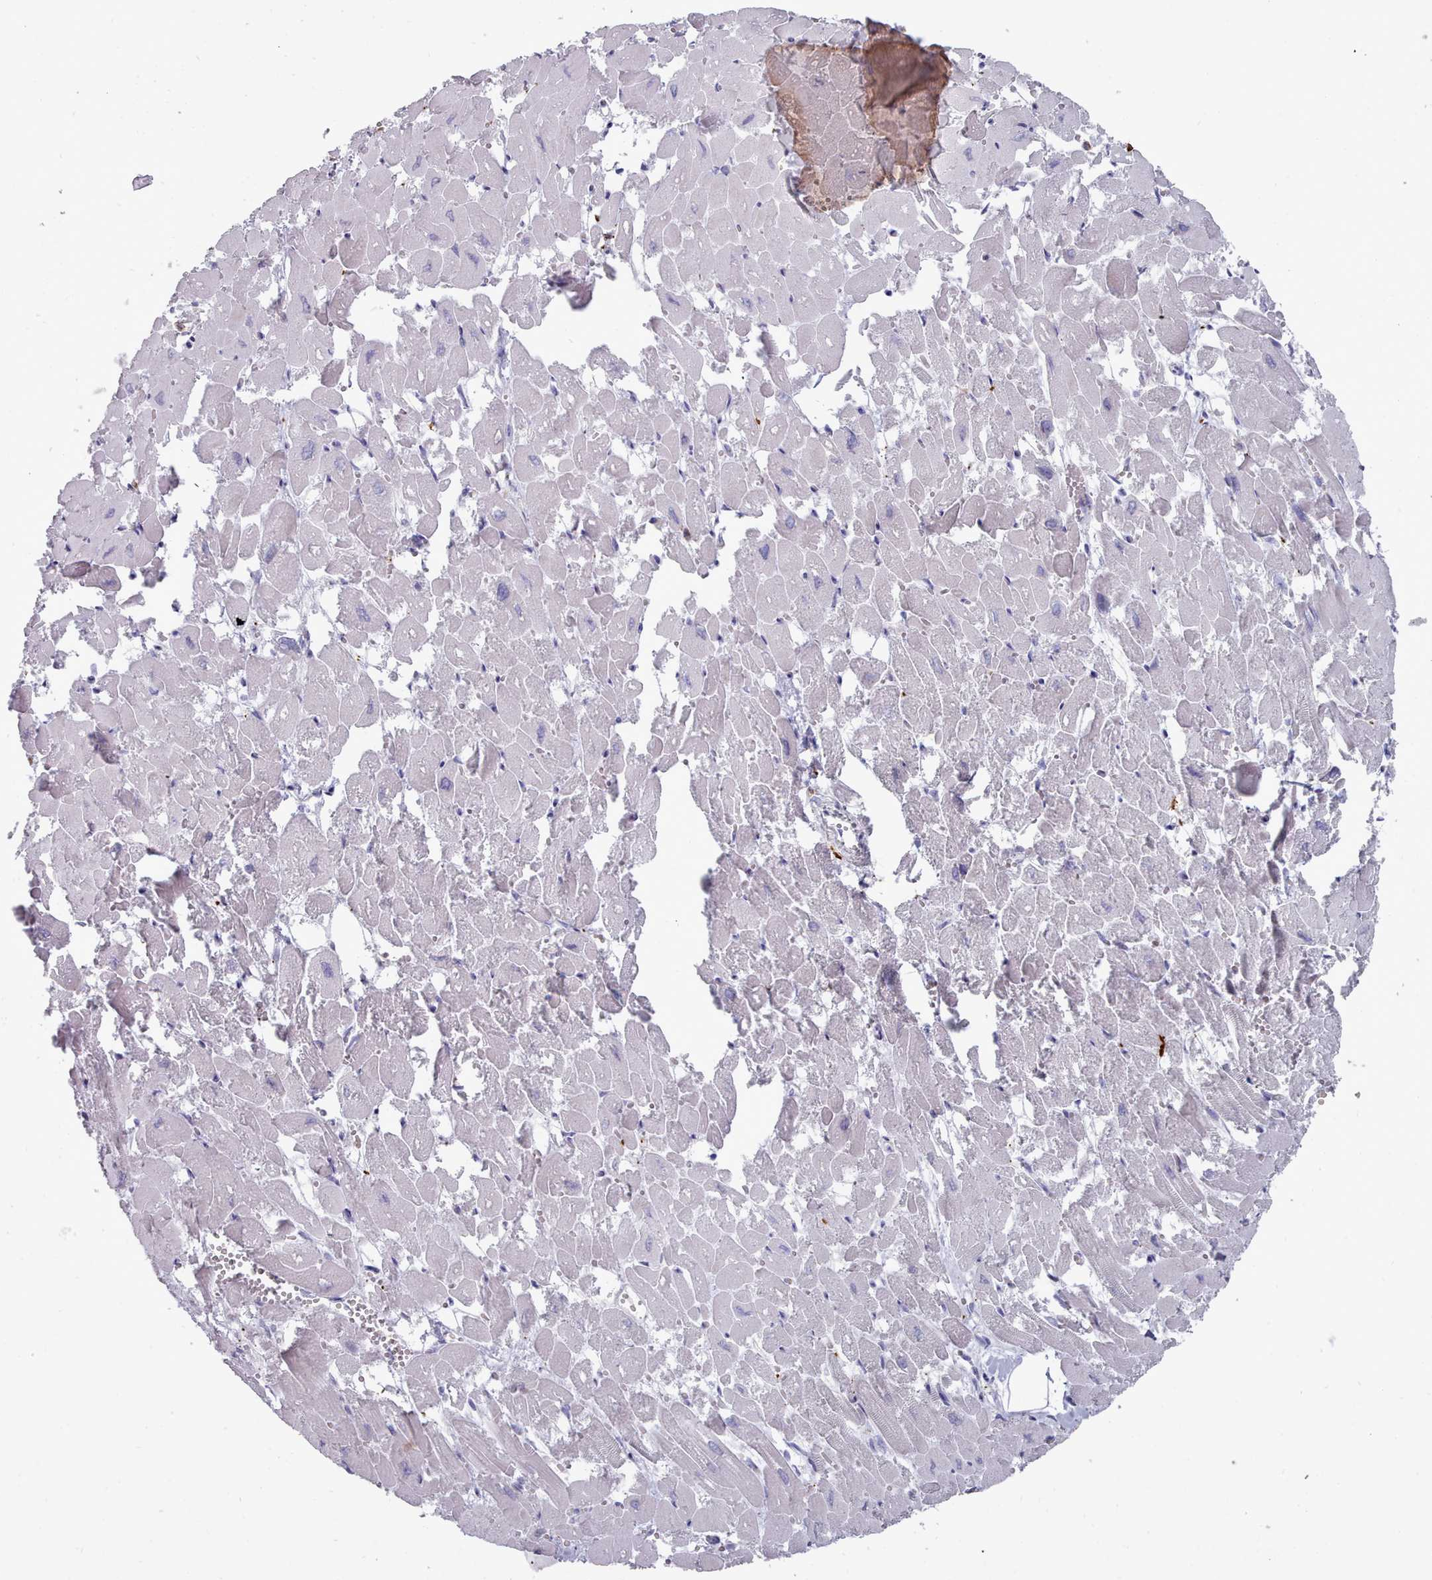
{"staining": {"intensity": "negative", "quantity": "none", "location": "none"}, "tissue": "heart muscle", "cell_type": "Cardiomyocytes", "image_type": "normal", "snomed": [{"axis": "morphology", "description": "Normal tissue, NOS"}, {"axis": "topography", "description": "Heart"}], "caption": "Human heart muscle stained for a protein using IHC reveals no expression in cardiomyocytes.", "gene": "AIF1", "patient": {"sex": "male", "age": 54}}